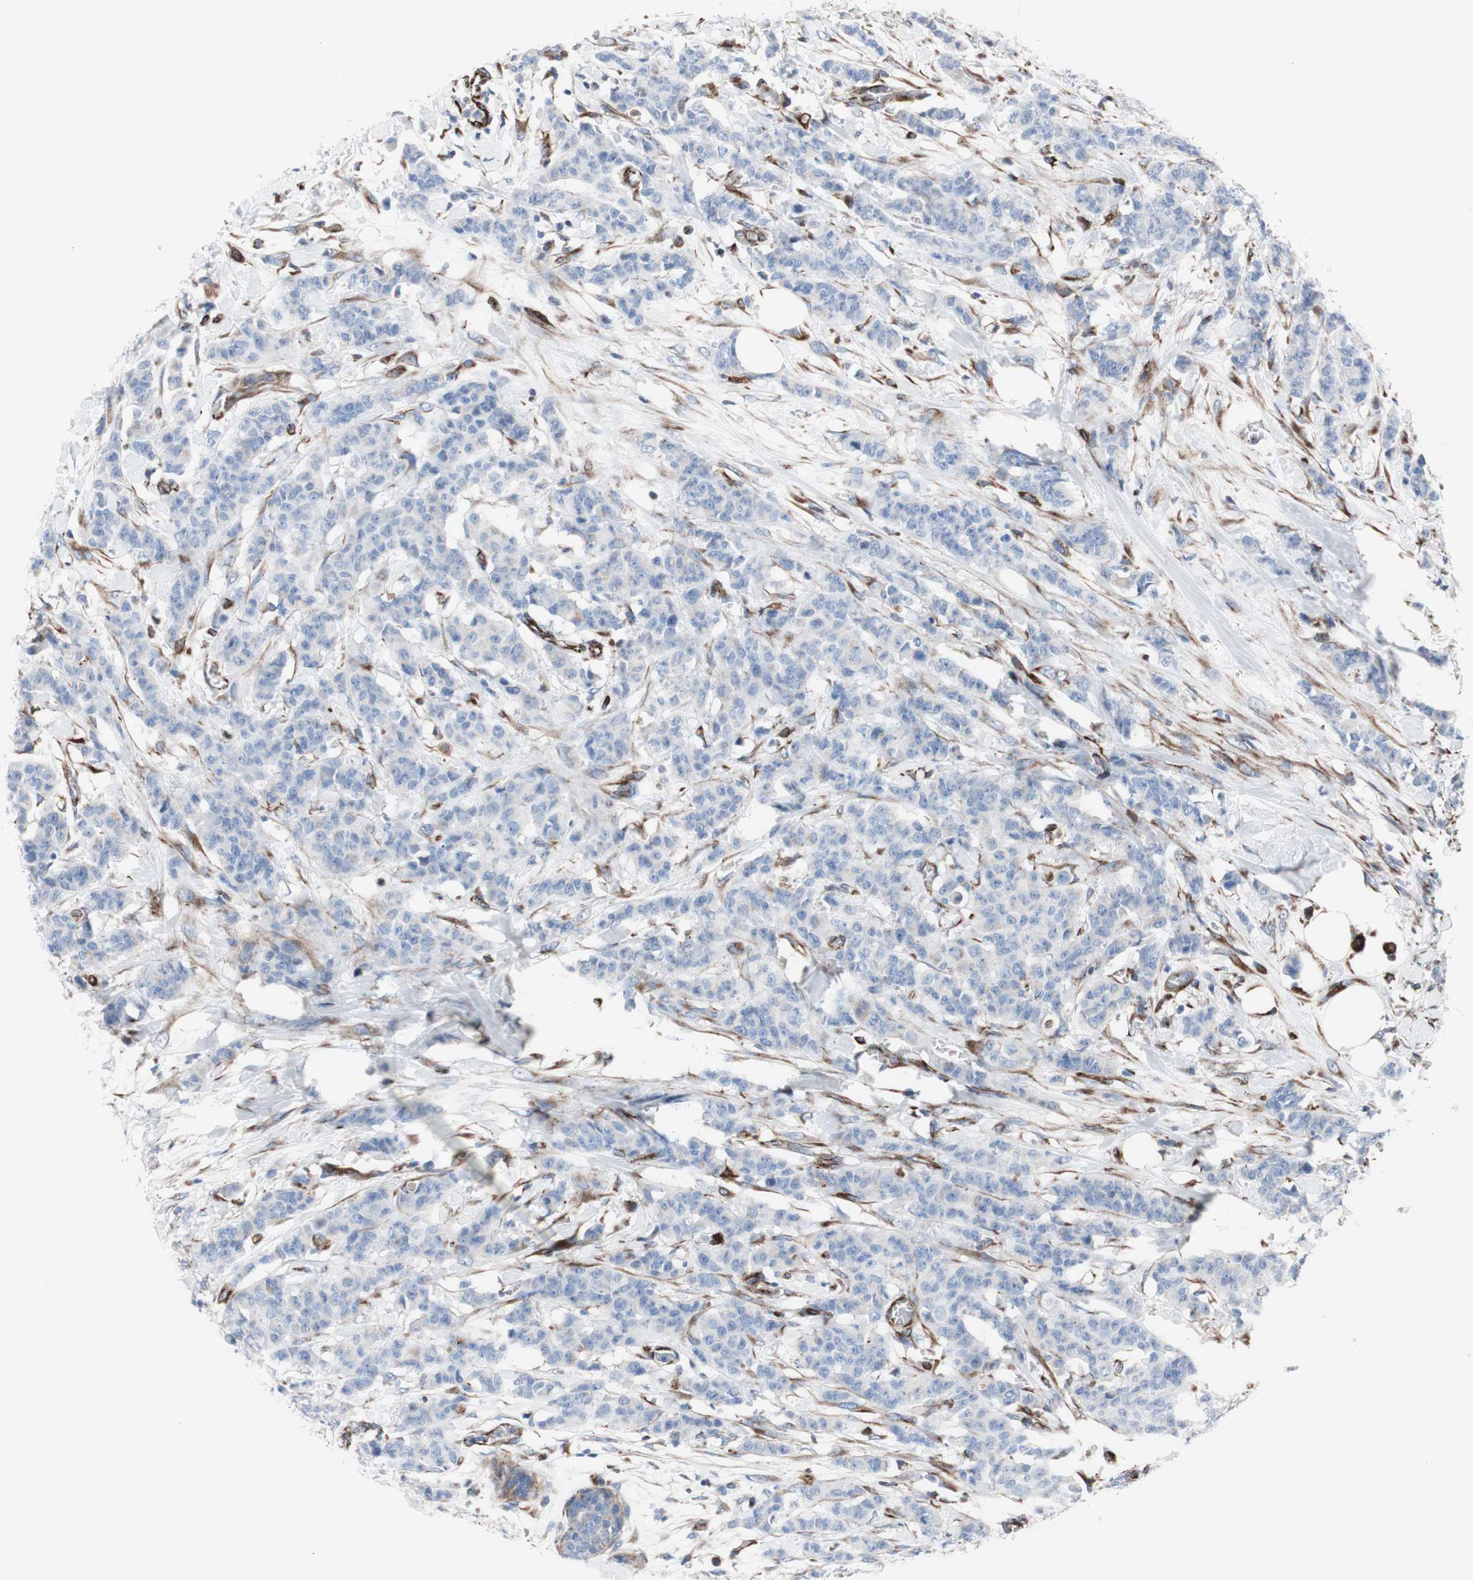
{"staining": {"intensity": "negative", "quantity": "none", "location": "none"}, "tissue": "breast cancer", "cell_type": "Tumor cells", "image_type": "cancer", "snomed": [{"axis": "morphology", "description": "Normal tissue, NOS"}, {"axis": "morphology", "description": "Duct carcinoma"}, {"axis": "topography", "description": "Breast"}], "caption": "The image shows no staining of tumor cells in breast cancer (intraductal carcinoma).", "gene": "AGPAT5", "patient": {"sex": "female", "age": 40}}